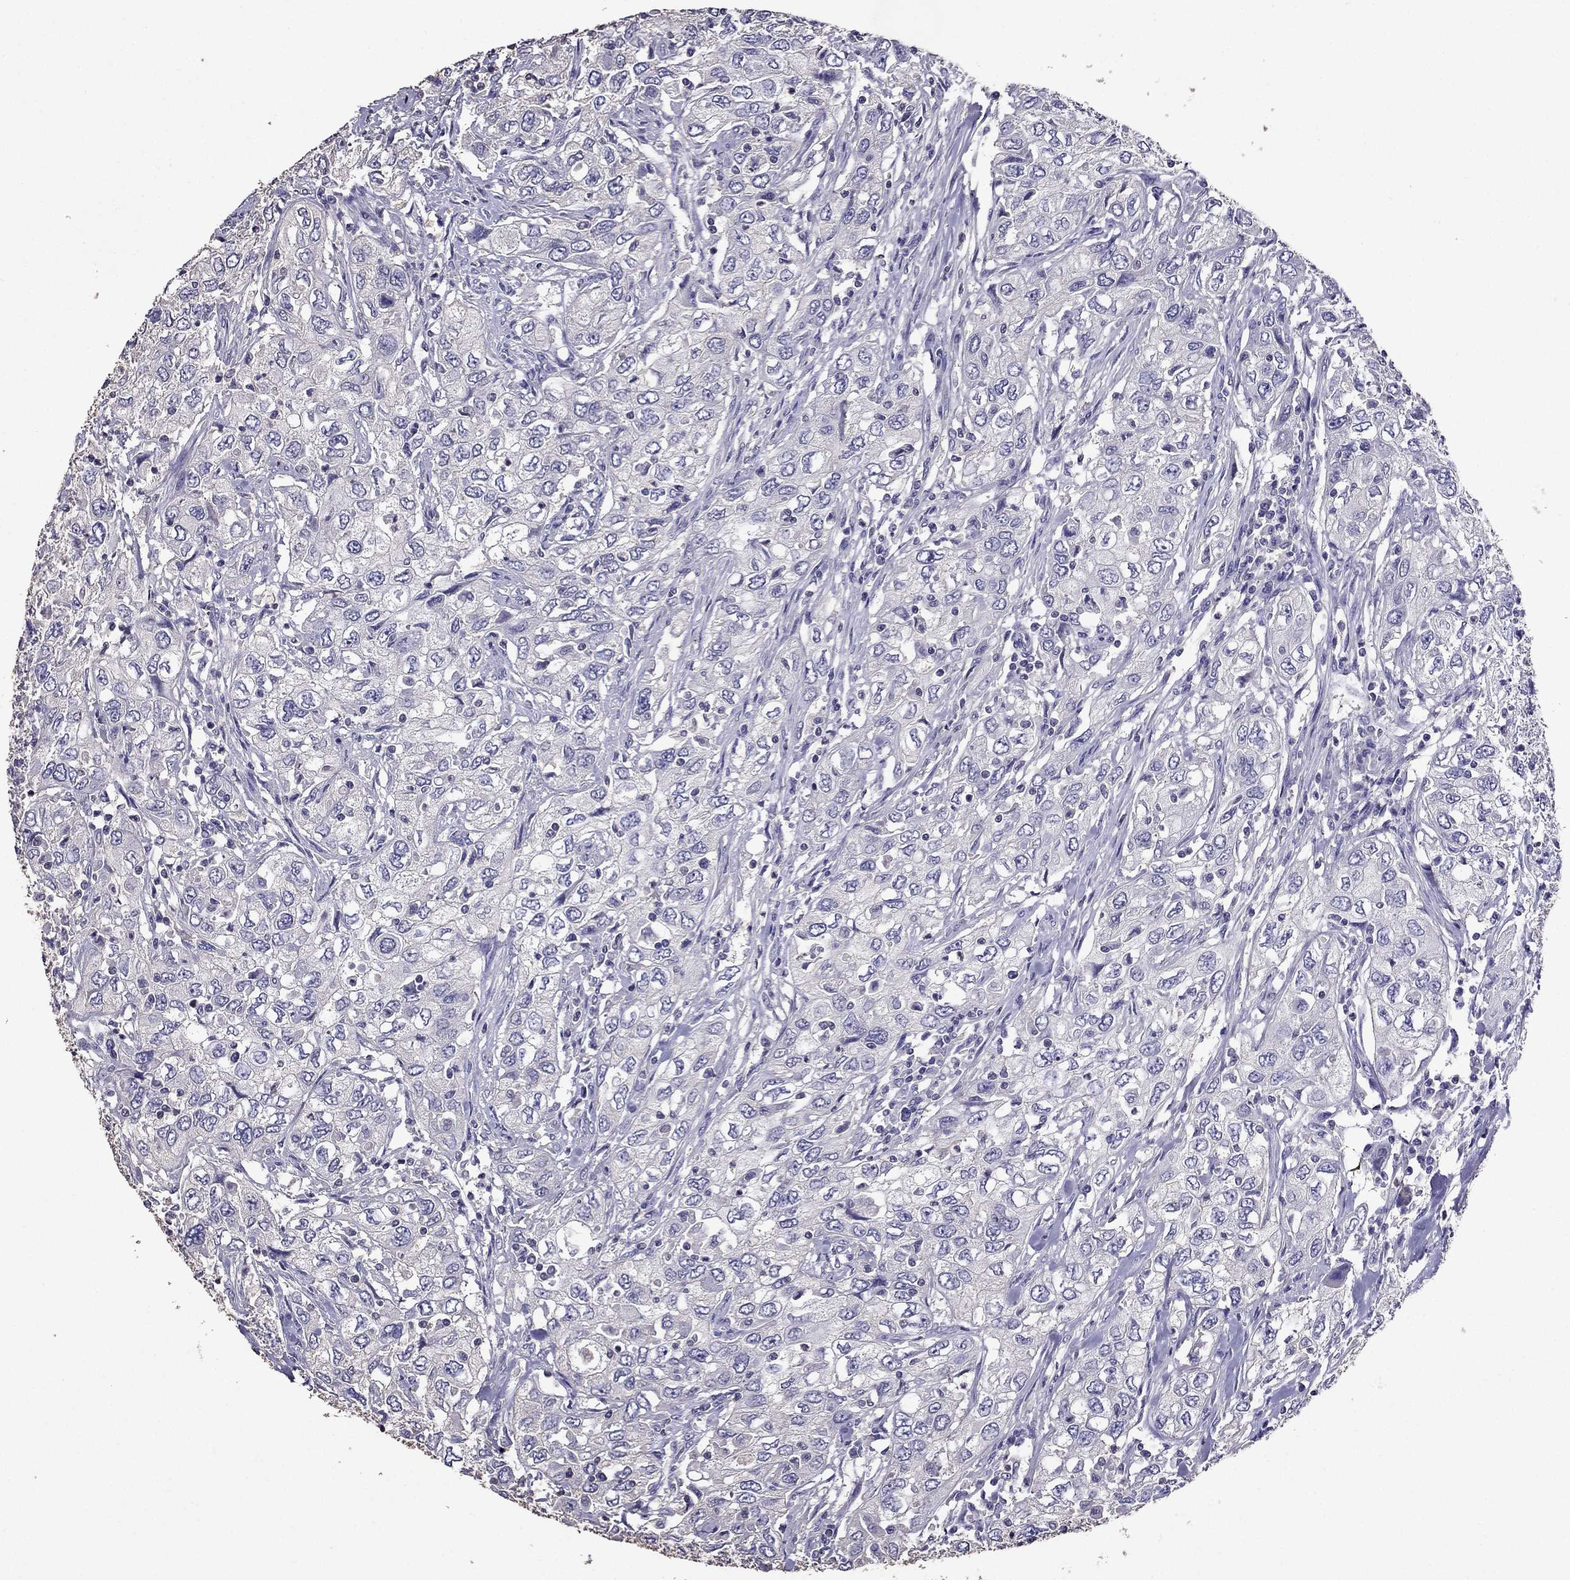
{"staining": {"intensity": "negative", "quantity": "none", "location": "none"}, "tissue": "urothelial cancer", "cell_type": "Tumor cells", "image_type": "cancer", "snomed": [{"axis": "morphology", "description": "Urothelial carcinoma, High grade"}, {"axis": "topography", "description": "Urinary bladder"}], "caption": "The histopathology image exhibits no significant staining in tumor cells of urothelial carcinoma (high-grade).", "gene": "NKX3-1", "patient": {"sex": "male", "age": 76}}